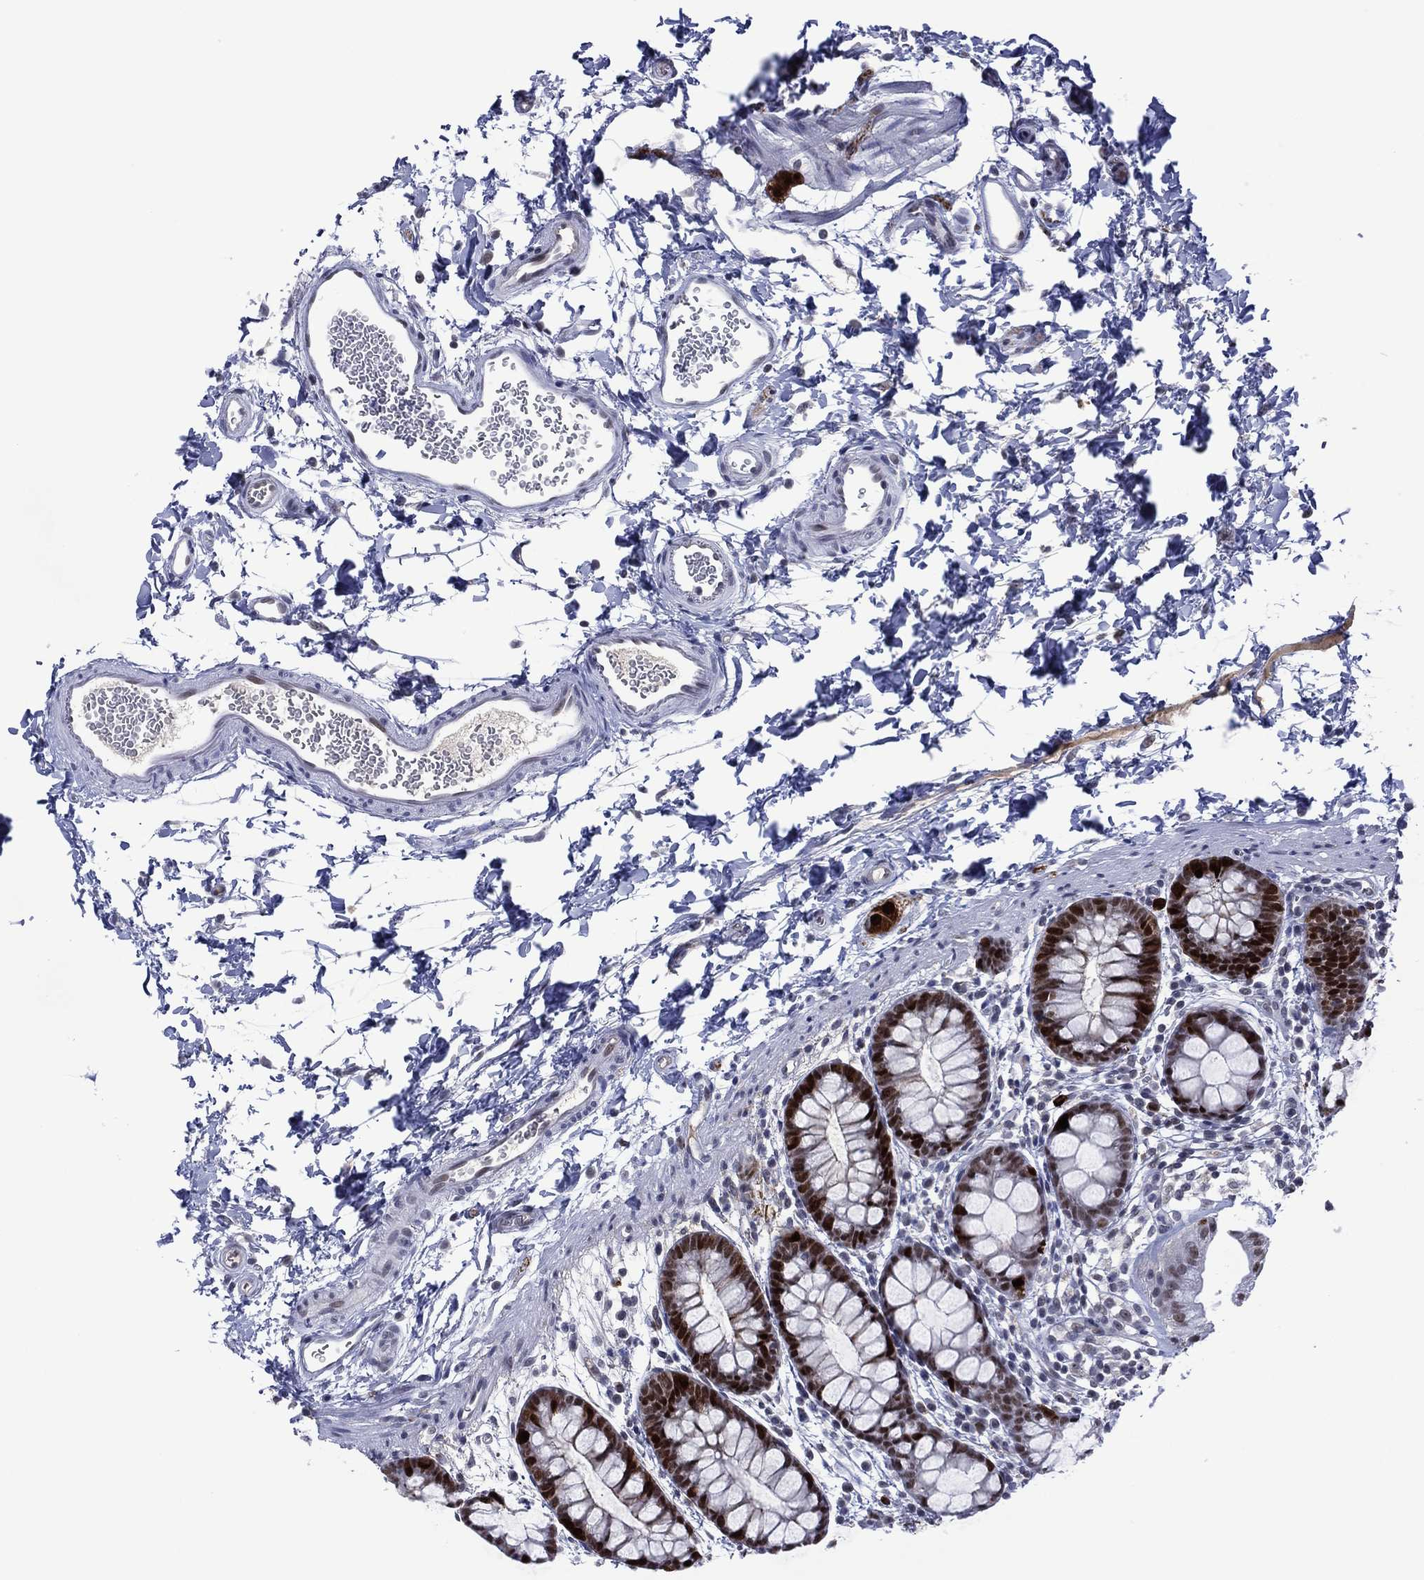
{"staining": {"intensity": "strong", "quantity": ">75%", "location": "nuclear"}, "tissue": "rectum", "cell_type": "Glandular cells", "image_type": "normal", "snomed": [{"axis": "morphology", "description": "Normal tissue, NOS"}, {"axis": "topography", "description": "Rectum"}], "caption": "Protein staining of benign rectum exhibits strong nuclear staining in approximately >75% of glandular cells.", "gene": "GATA6", "patient": {"sex": "male", "age": 57}}